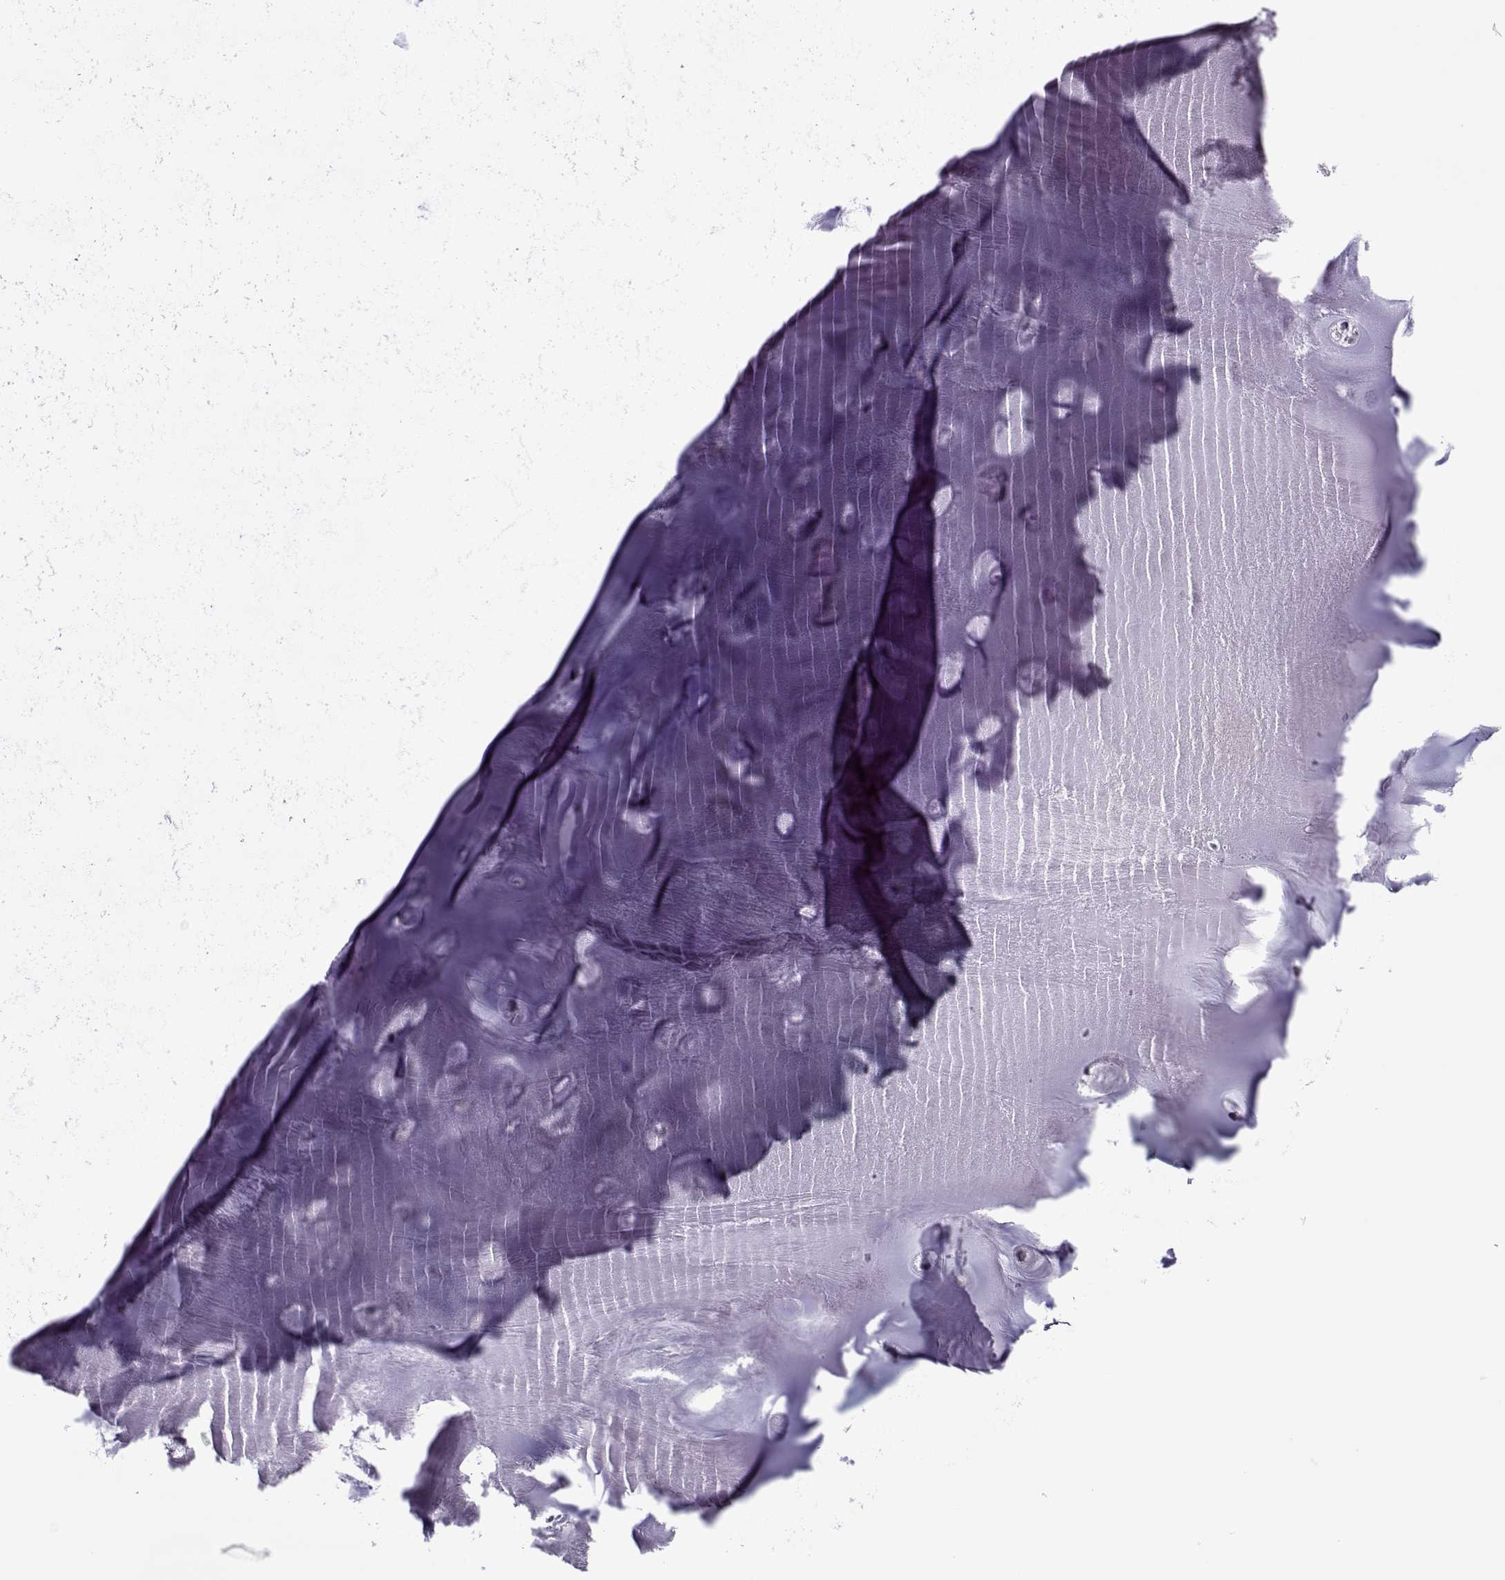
{"staining": {"intensity": "negative", "quantity": "none", "location": "none"}, "tissue": "soft tissue", "cell_type": "Chondrocytes", "image_type": "normal", "snomed": [{"axis": "morphology", "description": "Normal tissue, NOS"}, {"axis": "morphology", "description": "Squamous cell carcinoma, NOS"}, {"axis": "topography", "description": "Cartilage tissue"}, {"axis": "topography", "description": "Lung"}], "caption": "DAB immunohistochemical staining of unremarkable soft tissue shows no significant positivity in chondrocytes. (DAB (3,3'-diaminobenzidine) immunohistochemistry visualized using brightfield microscopy, high magnification).", "gene": "CIBAR1", "patient": {"sex": "male", "age": 66}}